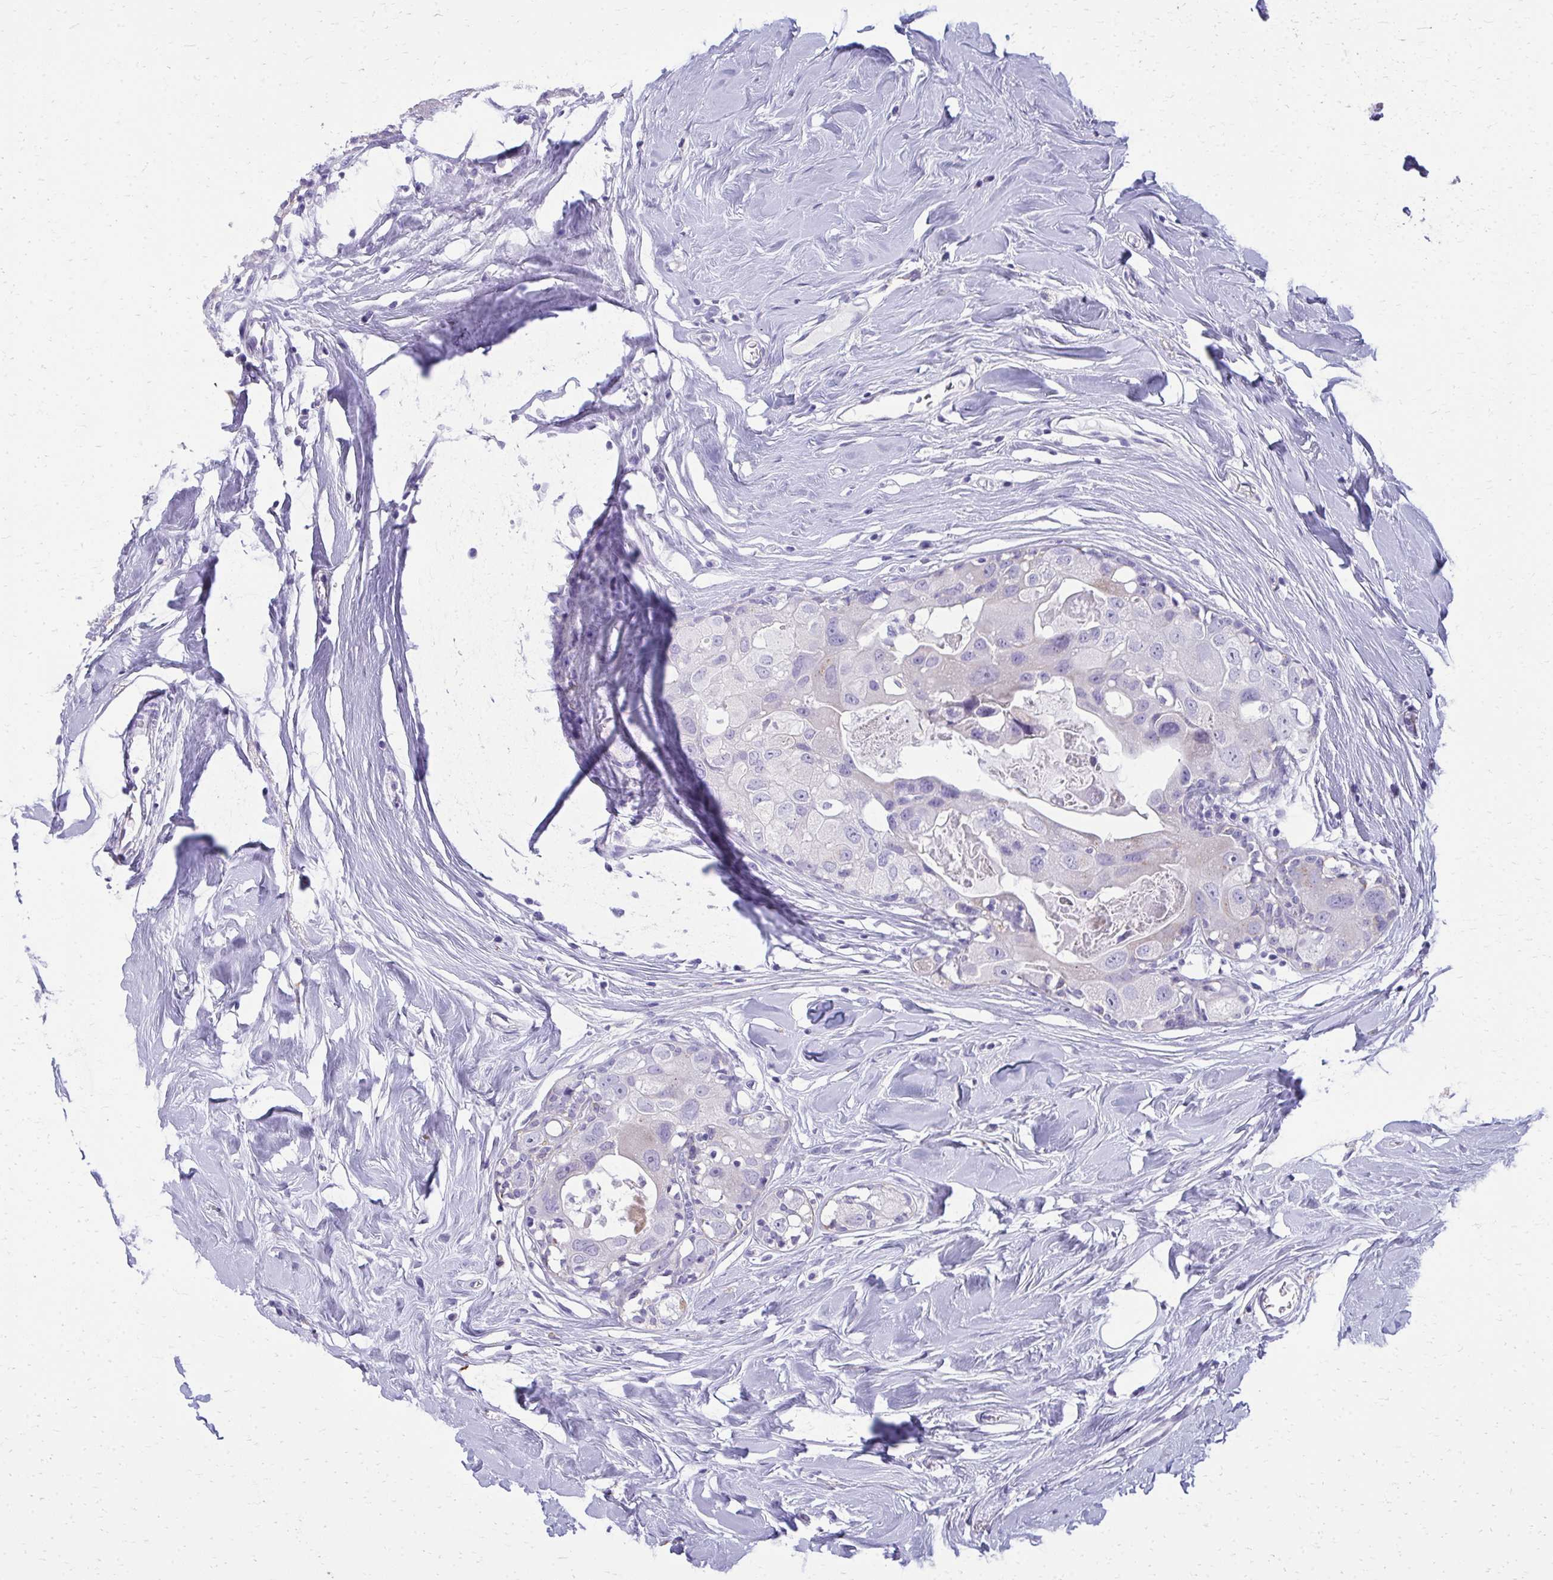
{"staining": {"intensity": "negative", "quantity": "none", "location": "none"}, "tissue": "breast cancer", "cell_type": "Tumor cells", "image_type": "cancer", "snomed": [{"axis": "morphology", "description": "Duct carcinoma"}, {"axis": "topography", "description": "Breast"}], "caption": "Immunohistochemistry (IHC) histopathology image of human breast infiltrating ductal carcinoma stained for a protein (brown), which reveals no expression in tumor cells.", "gene": "AIG1", "patient": {"sex": "female", "age": 43}}